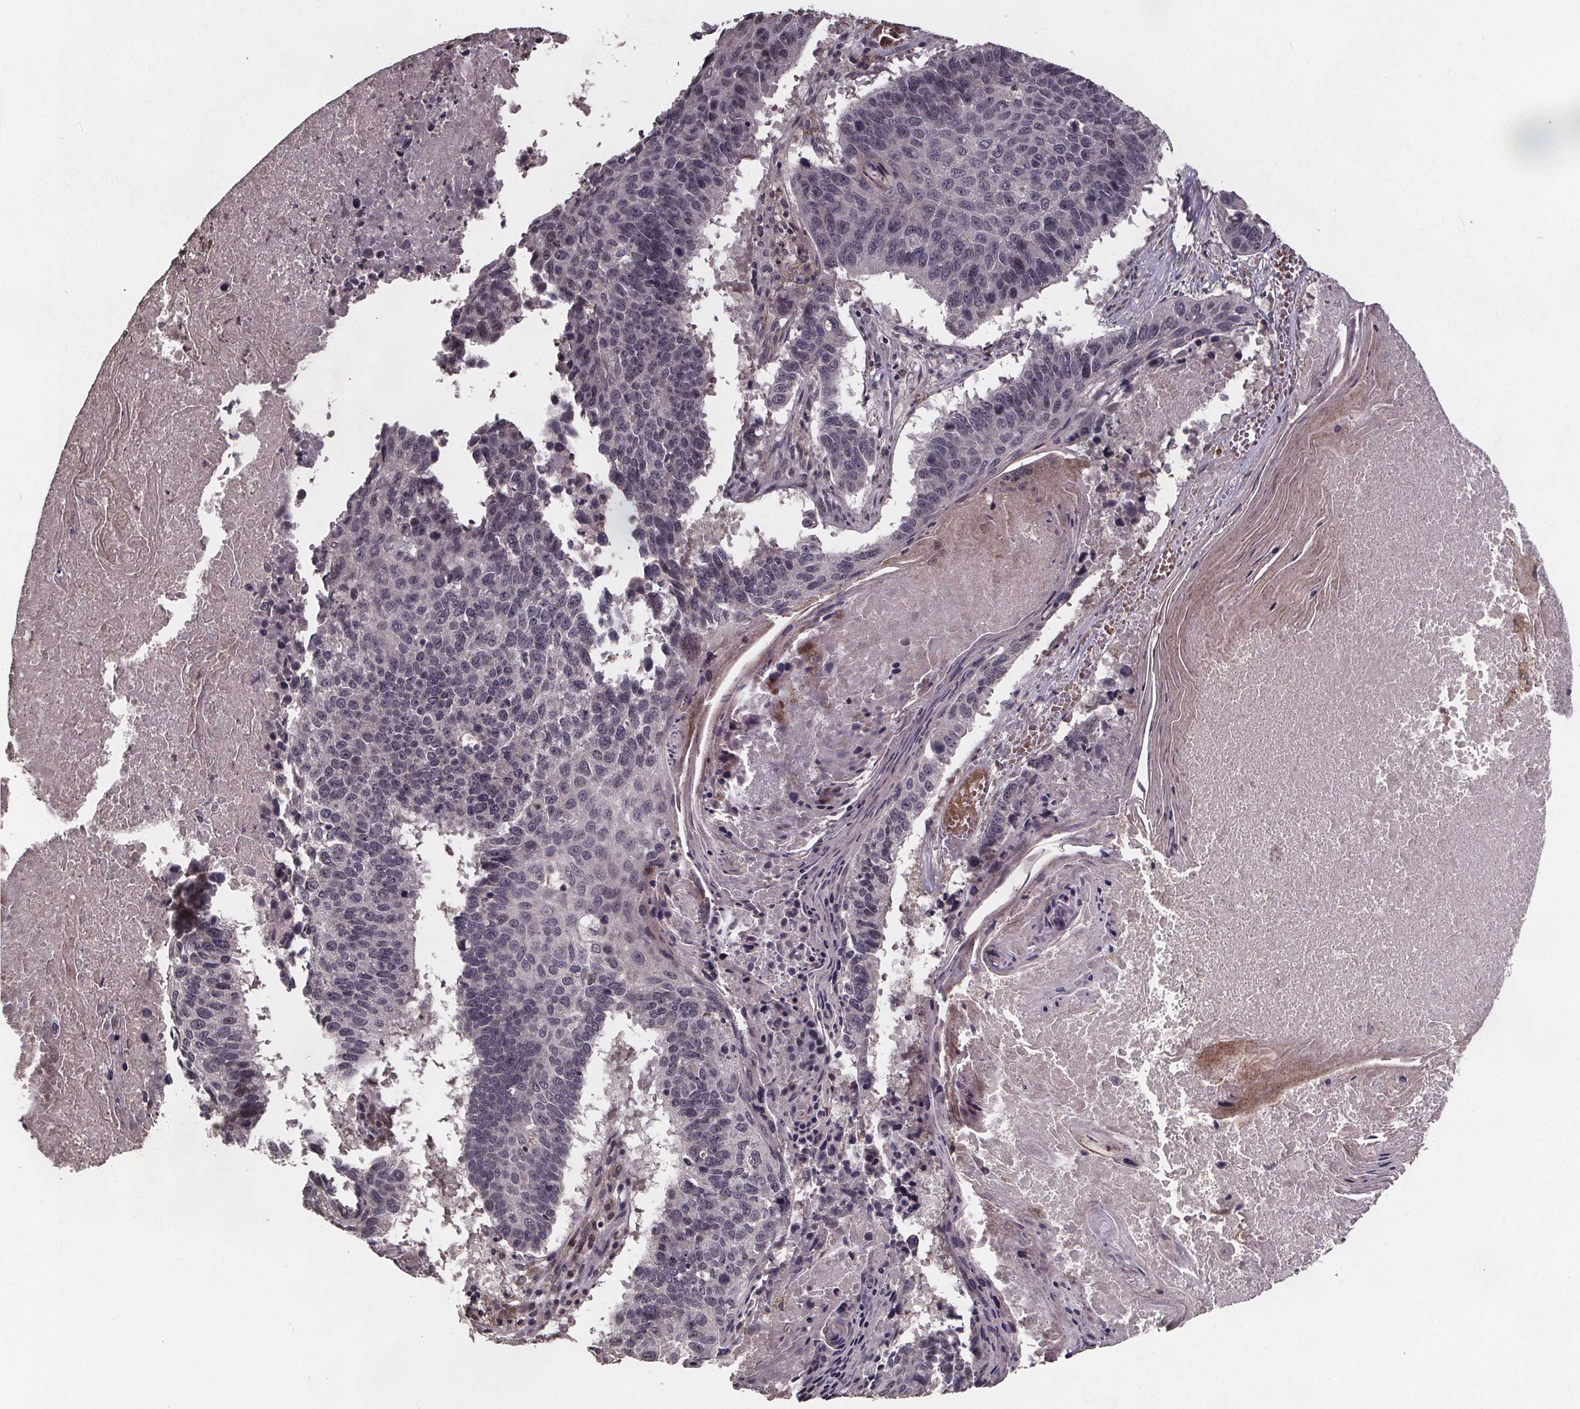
{"staining": {"intensity": "negative", "quantity": "none", "location": "none"}, "tissue": "lung cancer", "cell_type": "Tumor cells", "image_type": "cancer", "snomed": [{"axis": "morphology", "description": "Squamous cell carcinoma, NOS"}, {"axis": "topography", "description": "Lung"}], "caption": "Immunohistochemistry (IHC) of squamous cell carcinoma (lung) displays no staining in tumor cells.", "gene": "GPX3", "patient": {"sex": "male", "age": 73}}